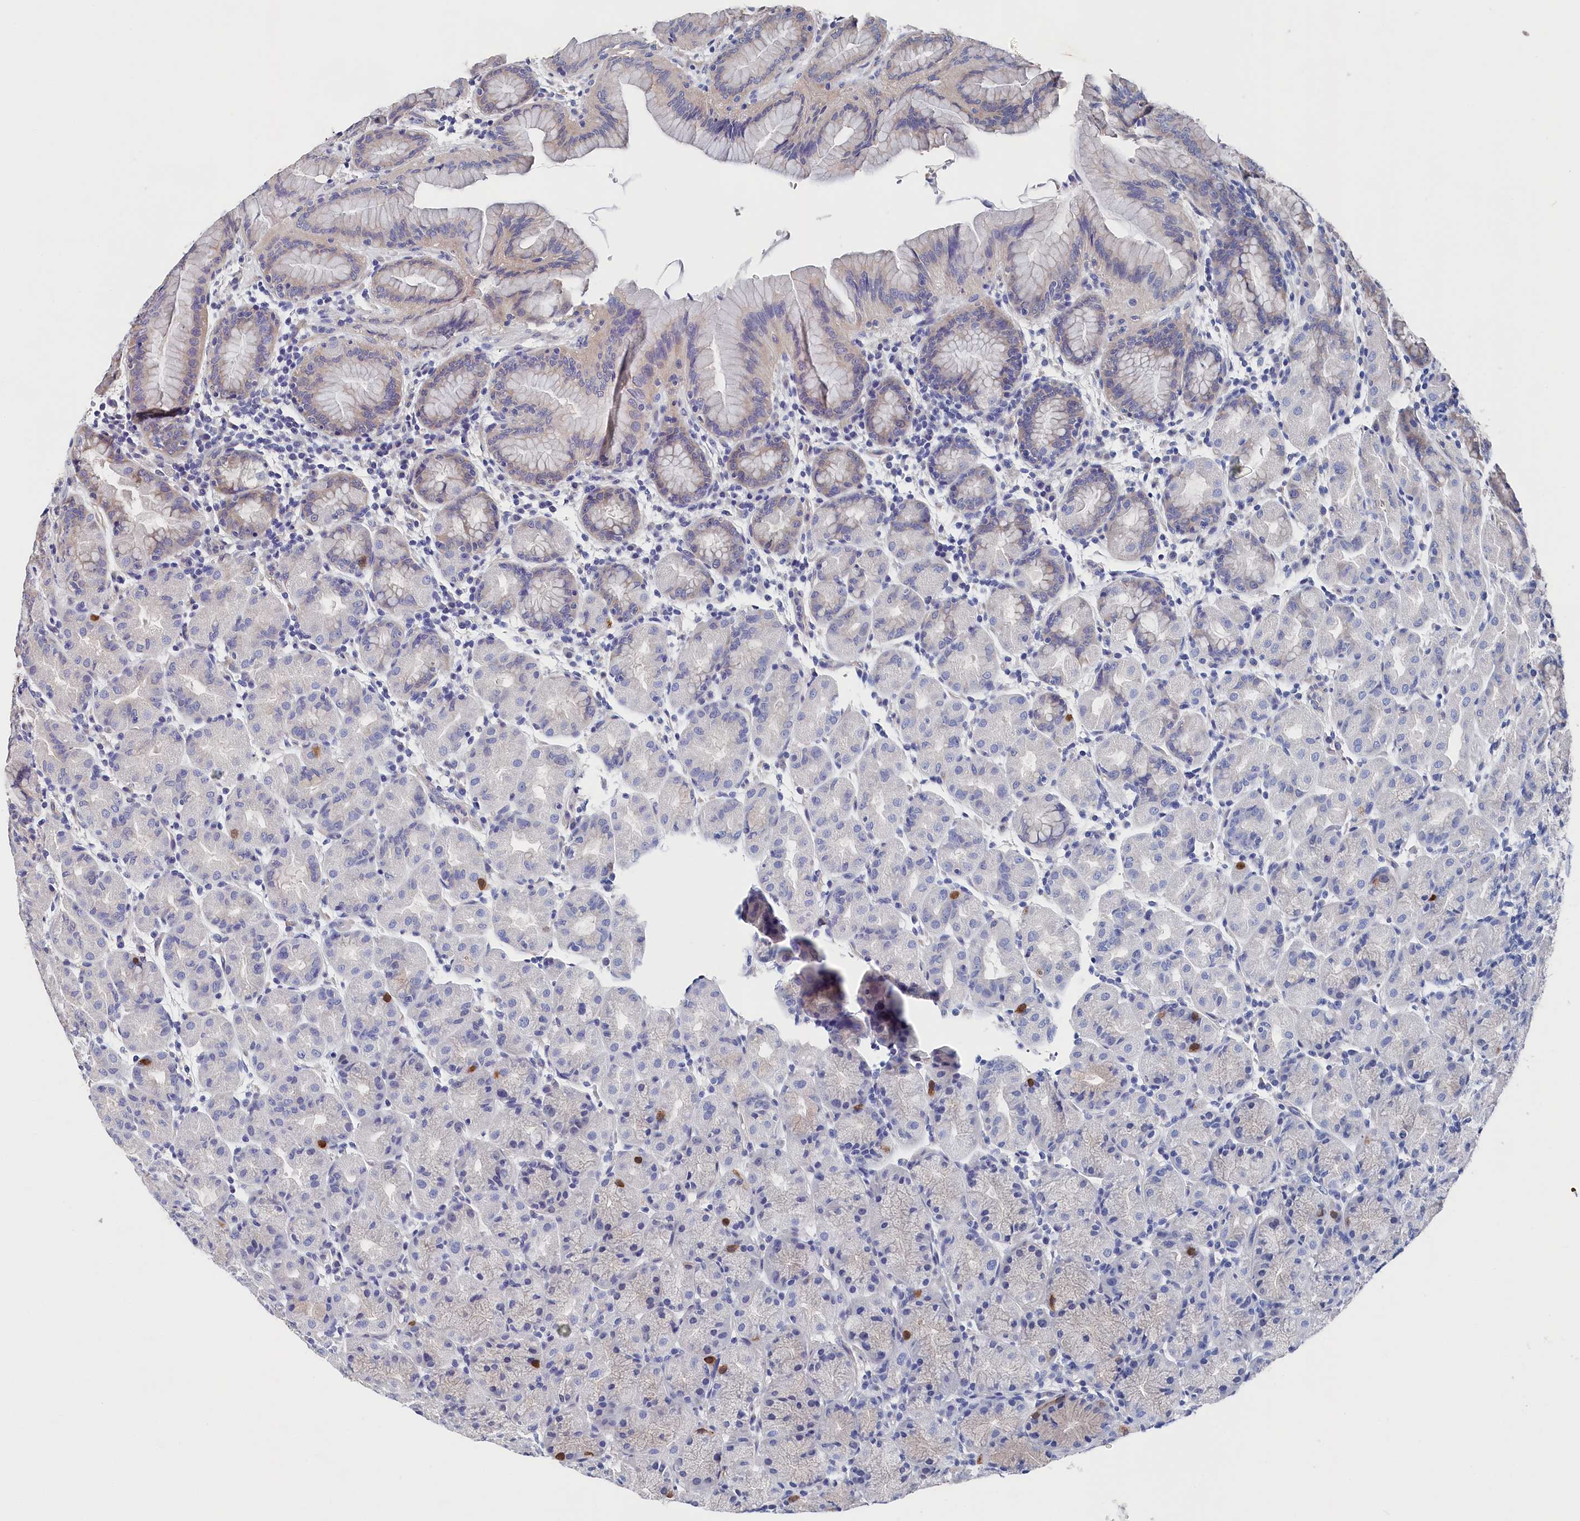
{"staining": {"intensity": "weak", "quantity": "<25%", "location": "cytoplasmic/membranous"}, "tissue": "stomach", "cell_type": "Glandular cells", "image_type": "normal", "snomed": [{"axis": "morphology", "description": "Normal tissue, NOS"}, {"axis": "topography", "description": "Stomach"}], "caption": "Photomicrograph shows no protein staining in glandular cells of benign stomach. (Immunohistochemistry (ihc), brightfield microscopy, high magnification).", "gene": "BHMT", "patient": {"sex": "female", "age": 79}}